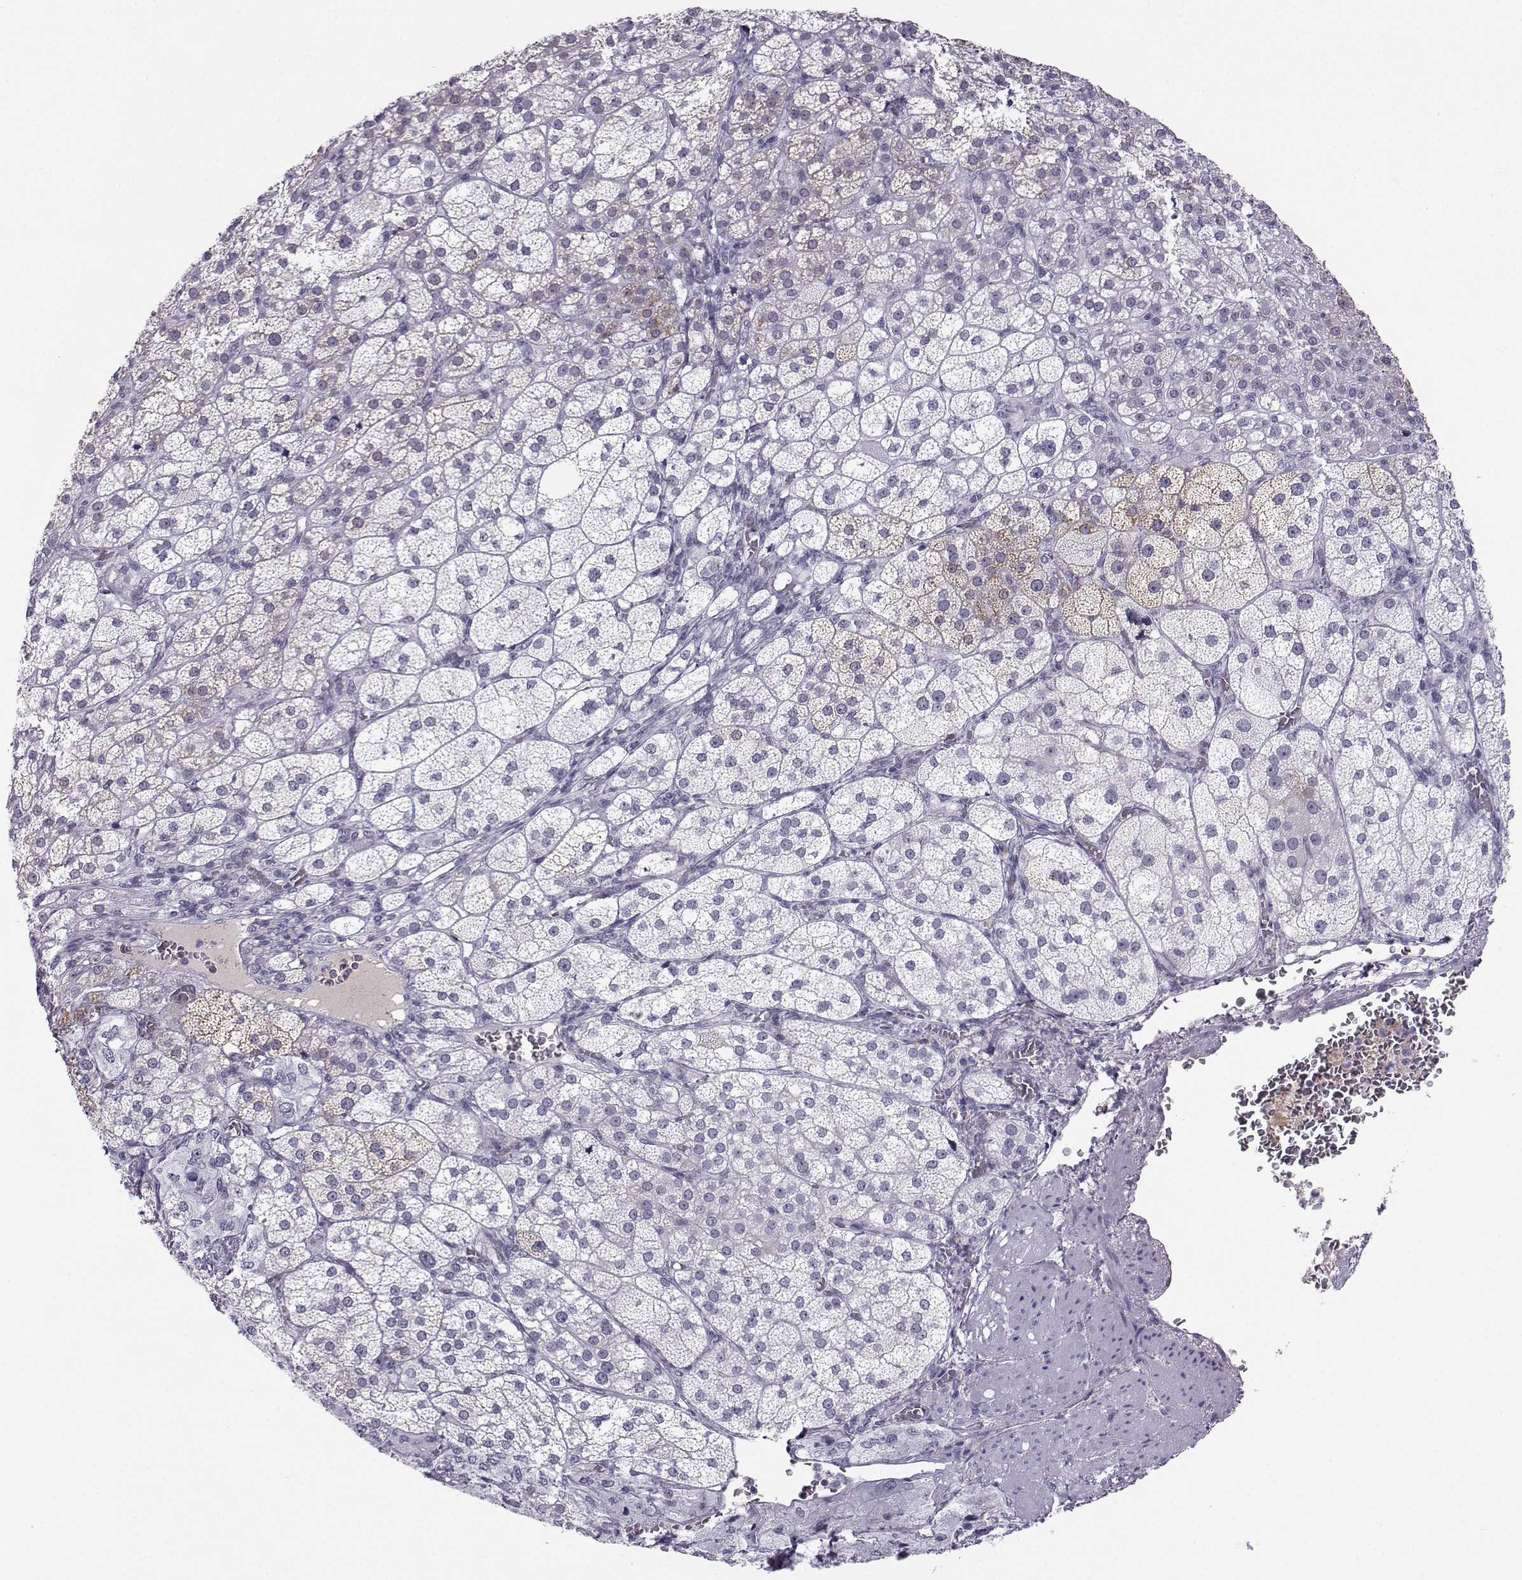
{"staining": {"intensity": "moderate", "quantity": "<25%", "location": "cytoplasmic/membranous"}, "tissue": "adrenal gland", "cell_type": "Glandular cells", "image_type": "normal", "snomed": [{"axis": "morphology", "description": "Normal tissue, NOS"}, {"axis": "topography", "description": "Adrenal gland"}], "caption": "This micrograph reveals unremarkable adrenal gland stained with immunohistochemistry (IHC) to label a protein in brown. The cytoplasmic/membranous of glandular cells show moderate positivity for the protein. Nuclei are counter-stained blue.", "gene": "LHX1", "patient": {"sex": "female", "age": 60}}